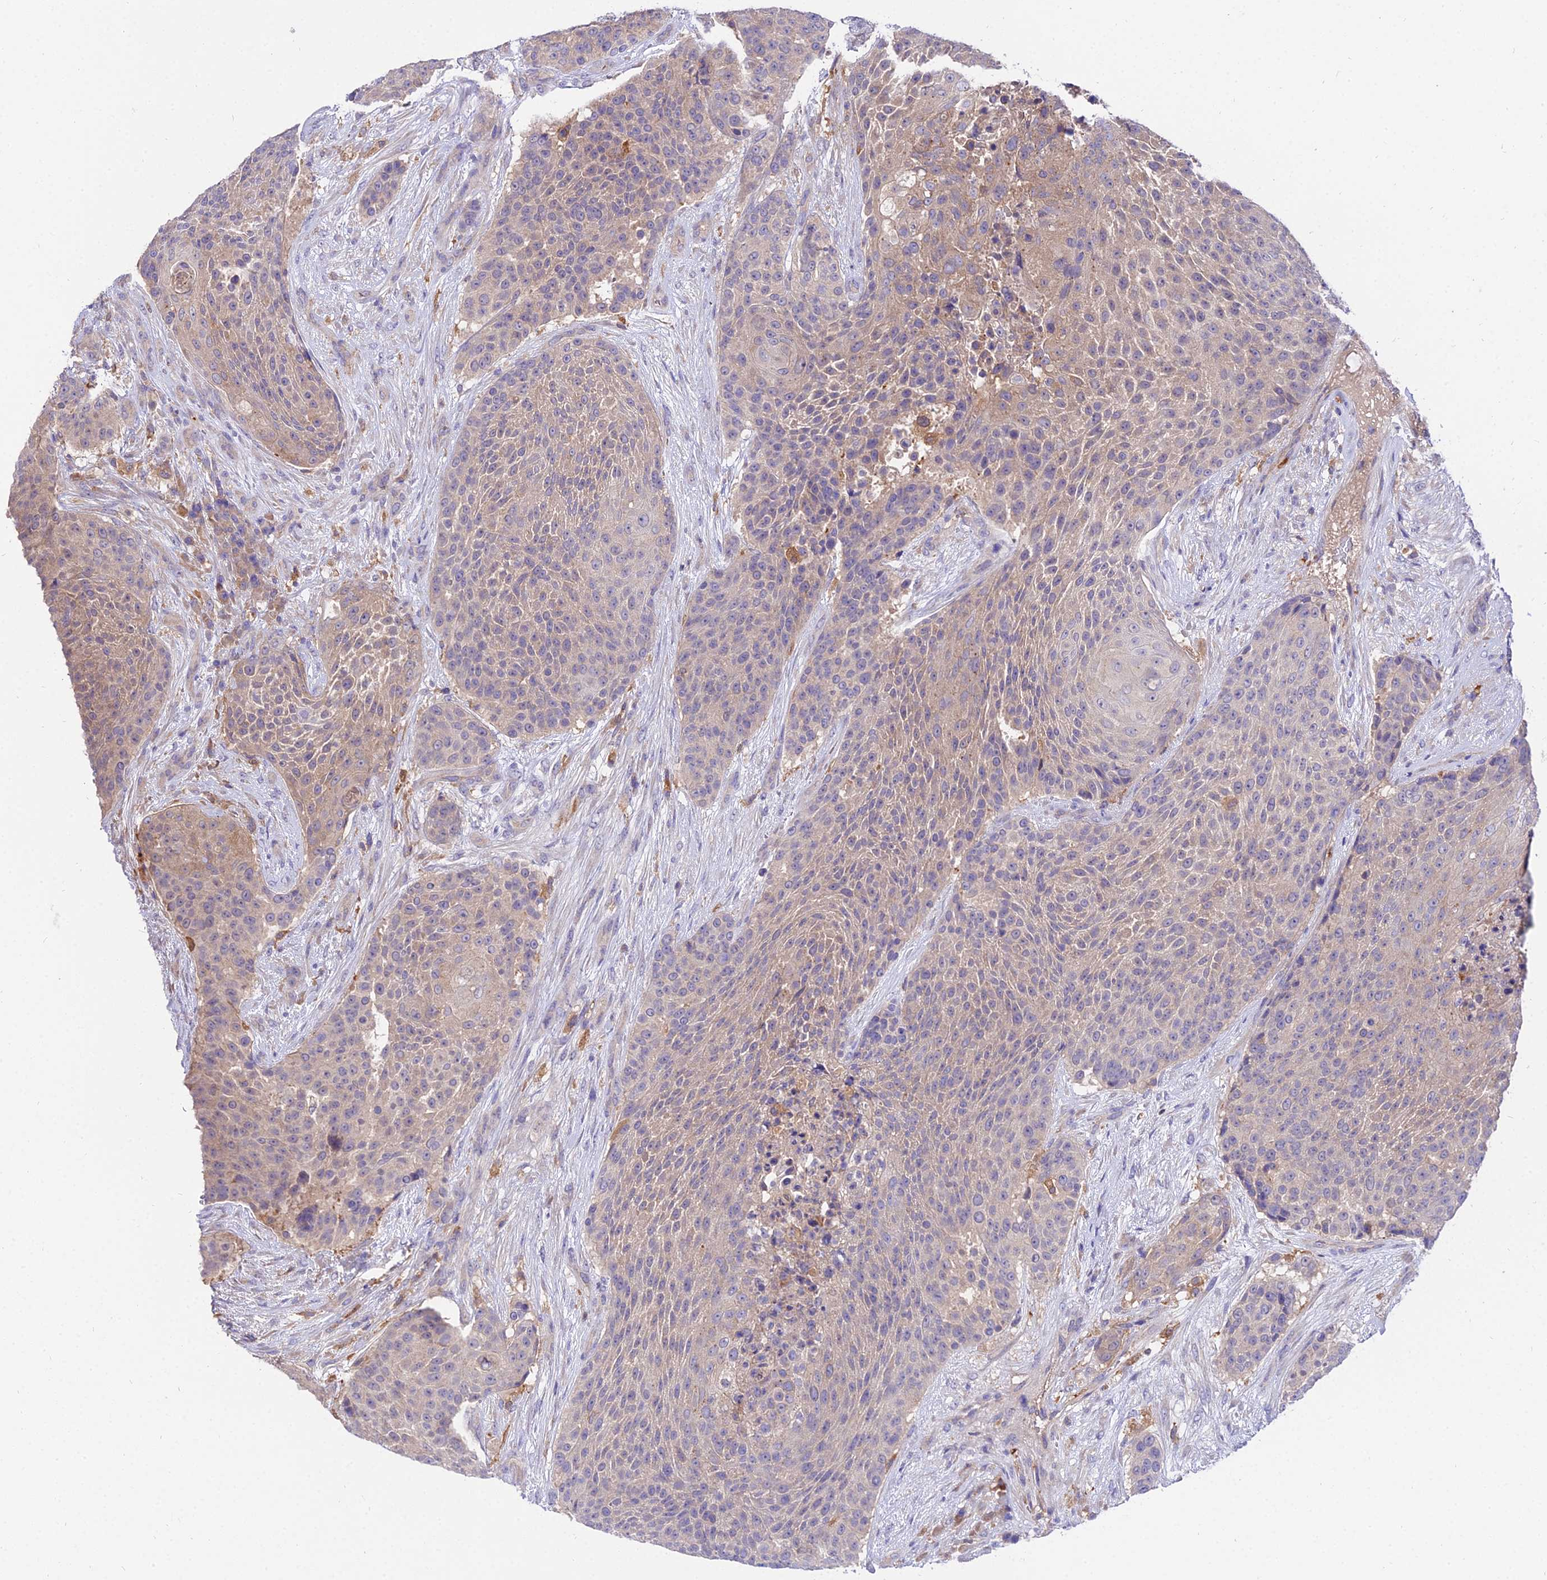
{"staining": {"intensity": "weak", "quantity": "25%-75%", "location": "cytoplasmic/membranous"}, "tissue": "urothelial cancer", "cell_type": "Tumor cells", "image_type": "cancer", "snomed": [{"axis": "morphology", "description": "Urothelial carcinoma, High grade"}, {"axis": "topography", "description": "Urinary bladder"}], "caption": "High-magnification brightfield microscopy of high-grade urothelial carcinoma stained with DAB (3,3'-diaminobenzidine) (brown) and counterstained with hematoxylin (blue). tumor cells exhibit weak cytoplasmic/membranous positivity is present in about25%-75% of cells.", "gene": "C2orf69", "patient": {"sex": "female", "age": 63}}